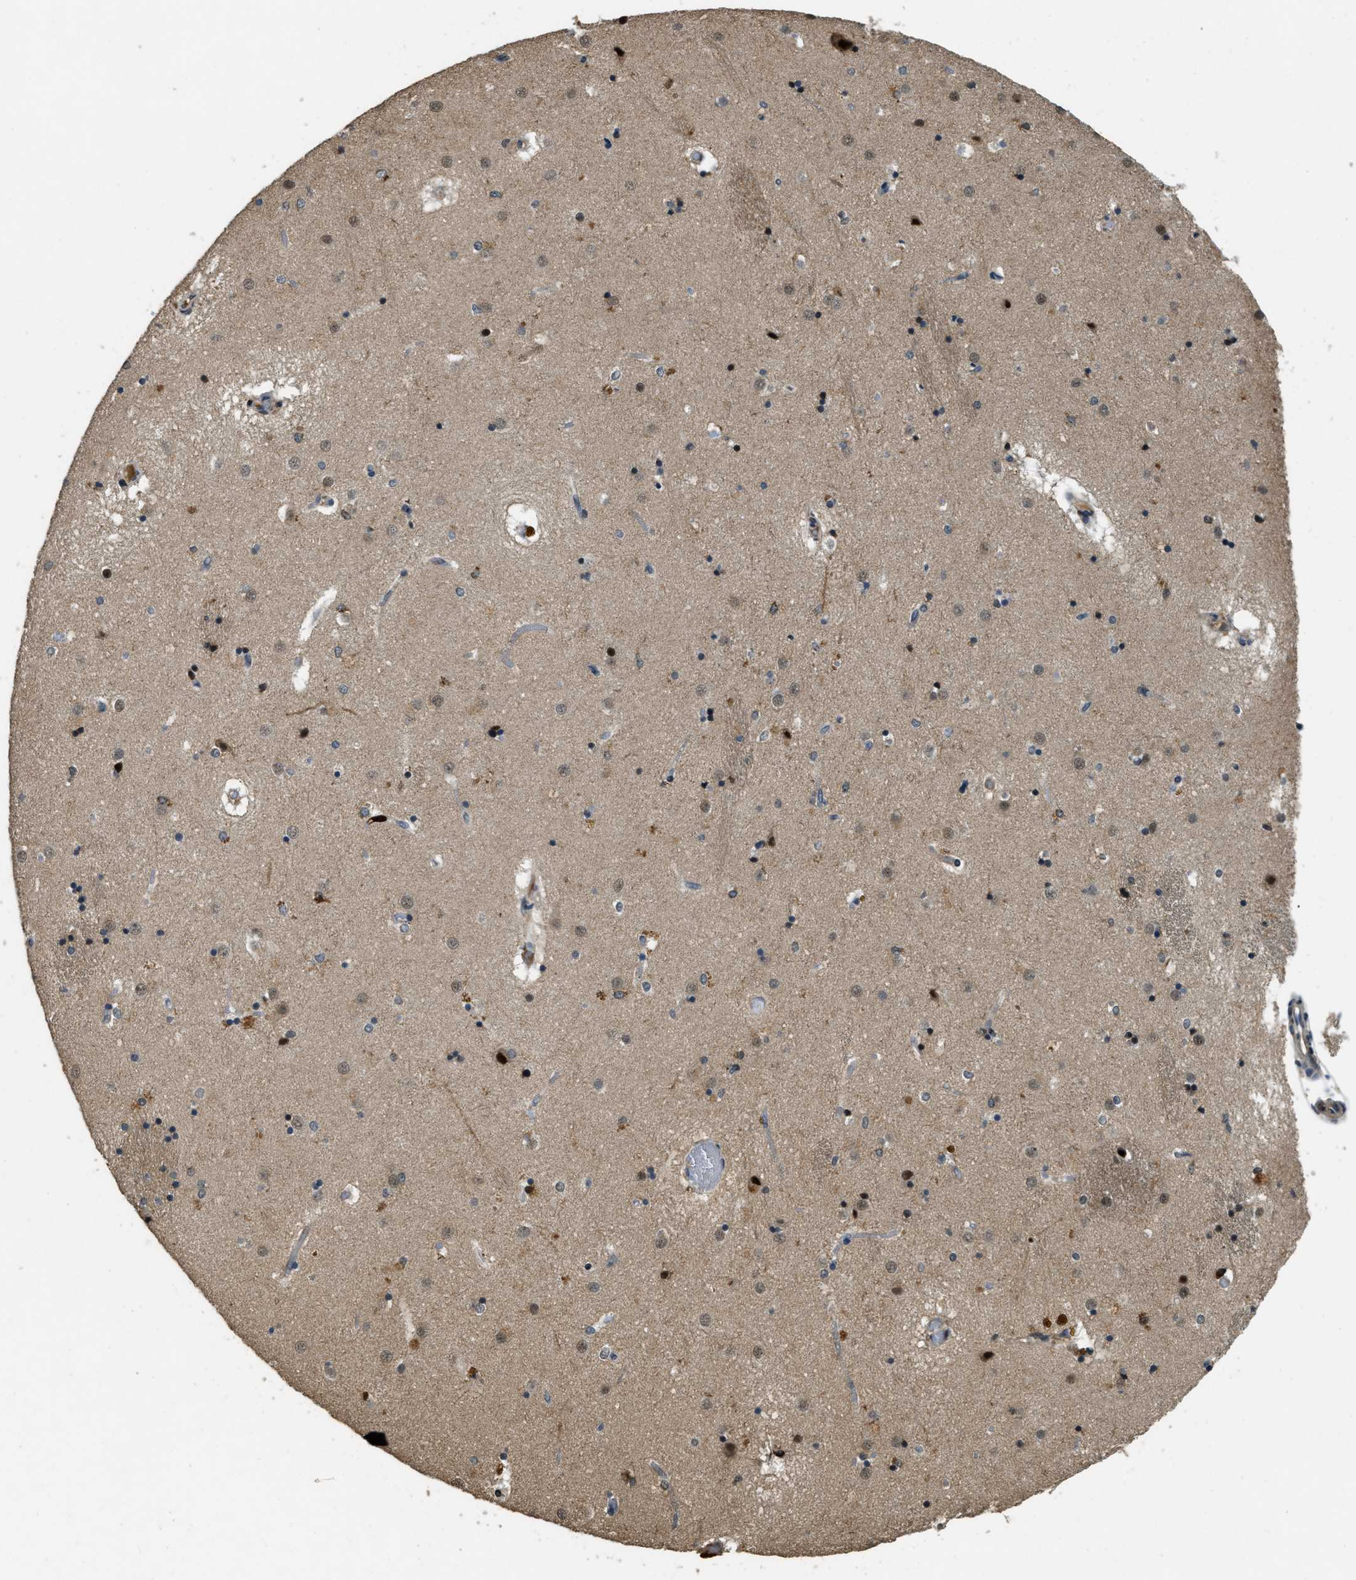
{"staining": {"intensity": "weak", "quantity": "<25%", "location": "nuclear"}, "tissue": "caudate", "cell_type": "Glial cells", "image_type": "normal", "snomed": [{"axis": "morphology", "description": "Normal tissue, NOS"}, {"axis": "topography", "description": "Lateral ventricle wall"}], "caption": "The IHC image has no significant expression in glial cells of caudate.", "gene": "RNF141", "patient": {"sex": "male", "age": 70}}